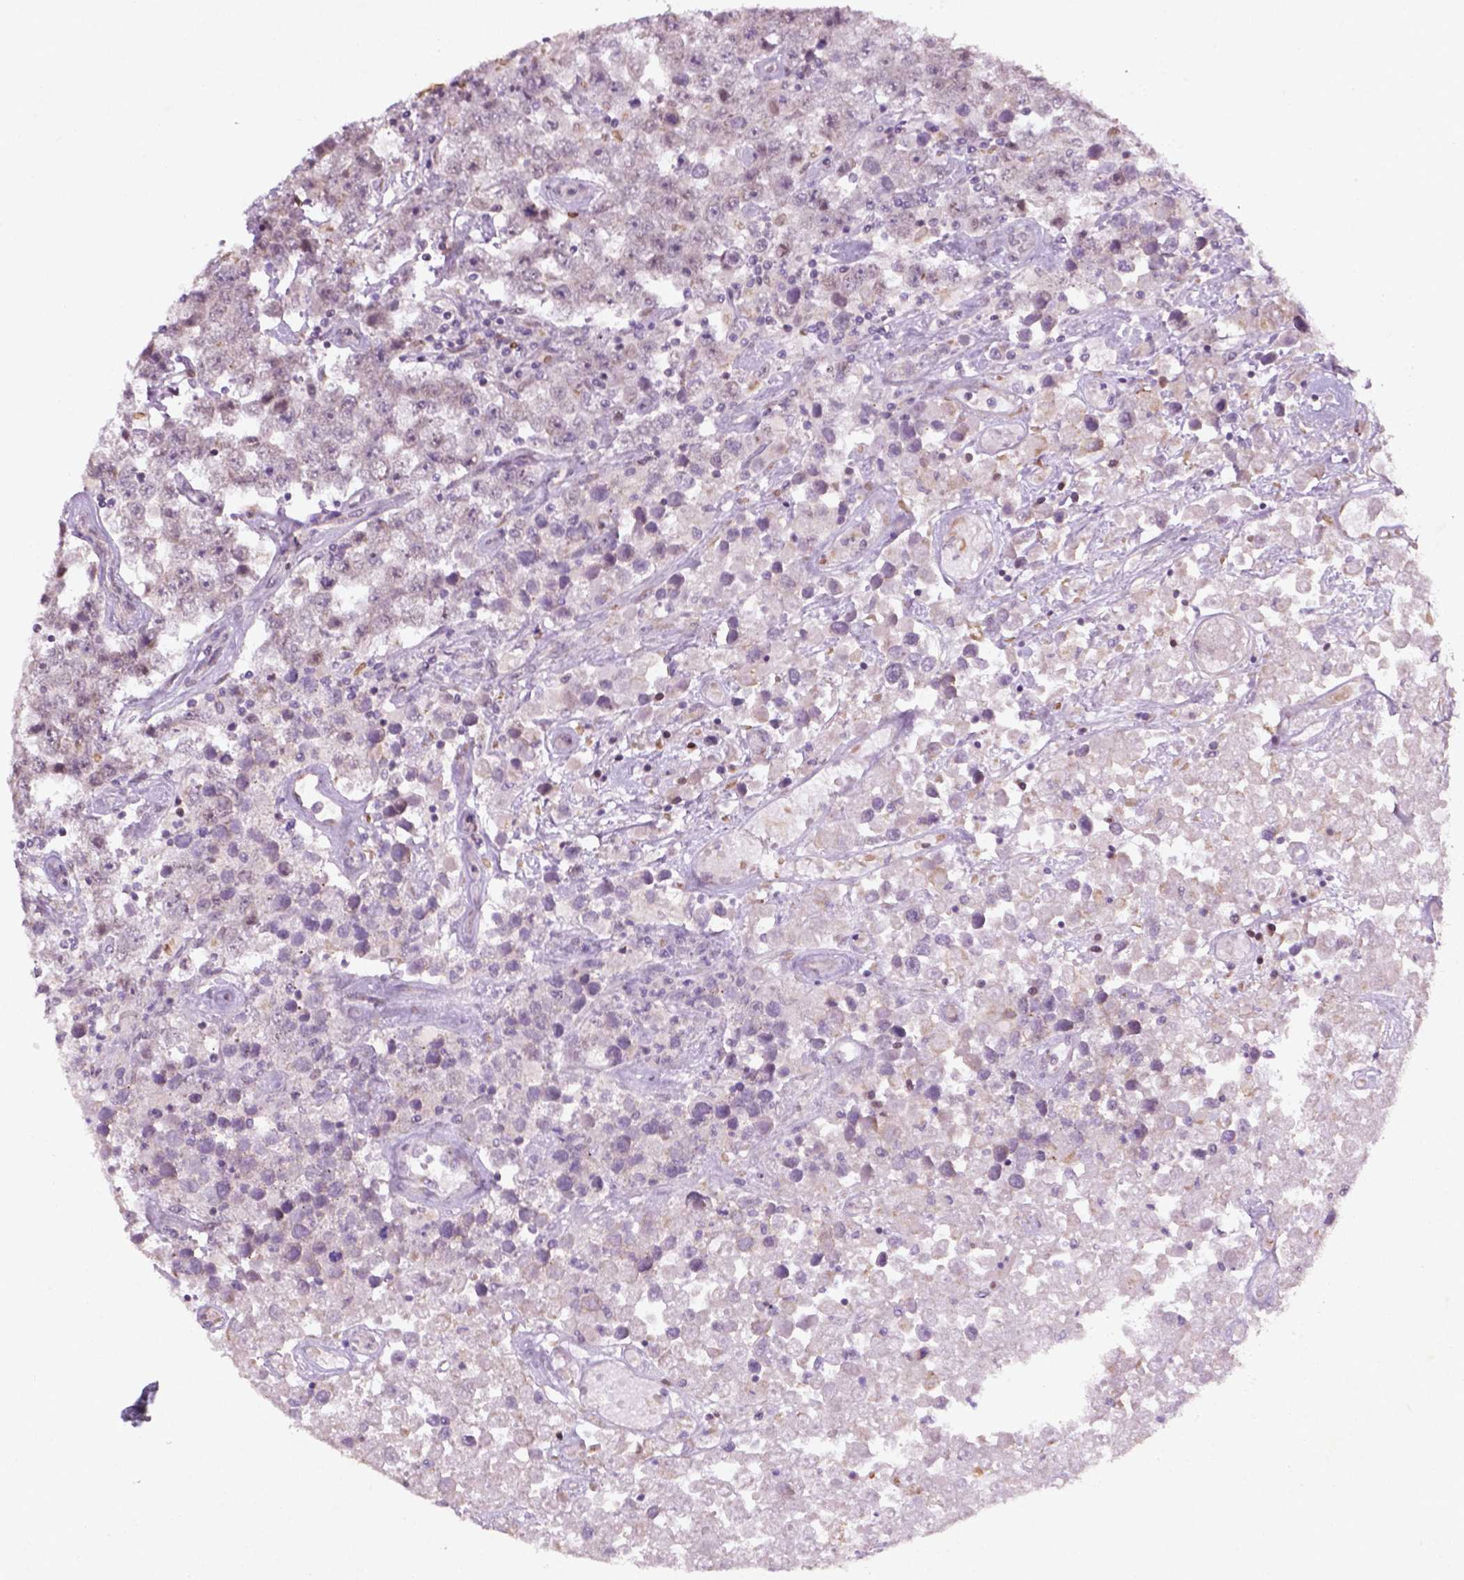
{"staining": {"intensity": "negative", "quantity": "none", "location": "none"}, "tissue": "testis cancer", "cell_type": "Tumor cells", "image_type": "cancer", "snomed": [{"axis": "morphology", "description": "Seminoma, NOS"}, {"axis": "topography", "description": "Testis"}], "caption": "High magnification brightfield microscopy of seminoma (testis) stained with DAB (brown) and counterstained with hematoxylin (blue): tumor cells show no significant positivity.", "gene": "TCHP", "patient": {"sex": "male", "age": 52}}